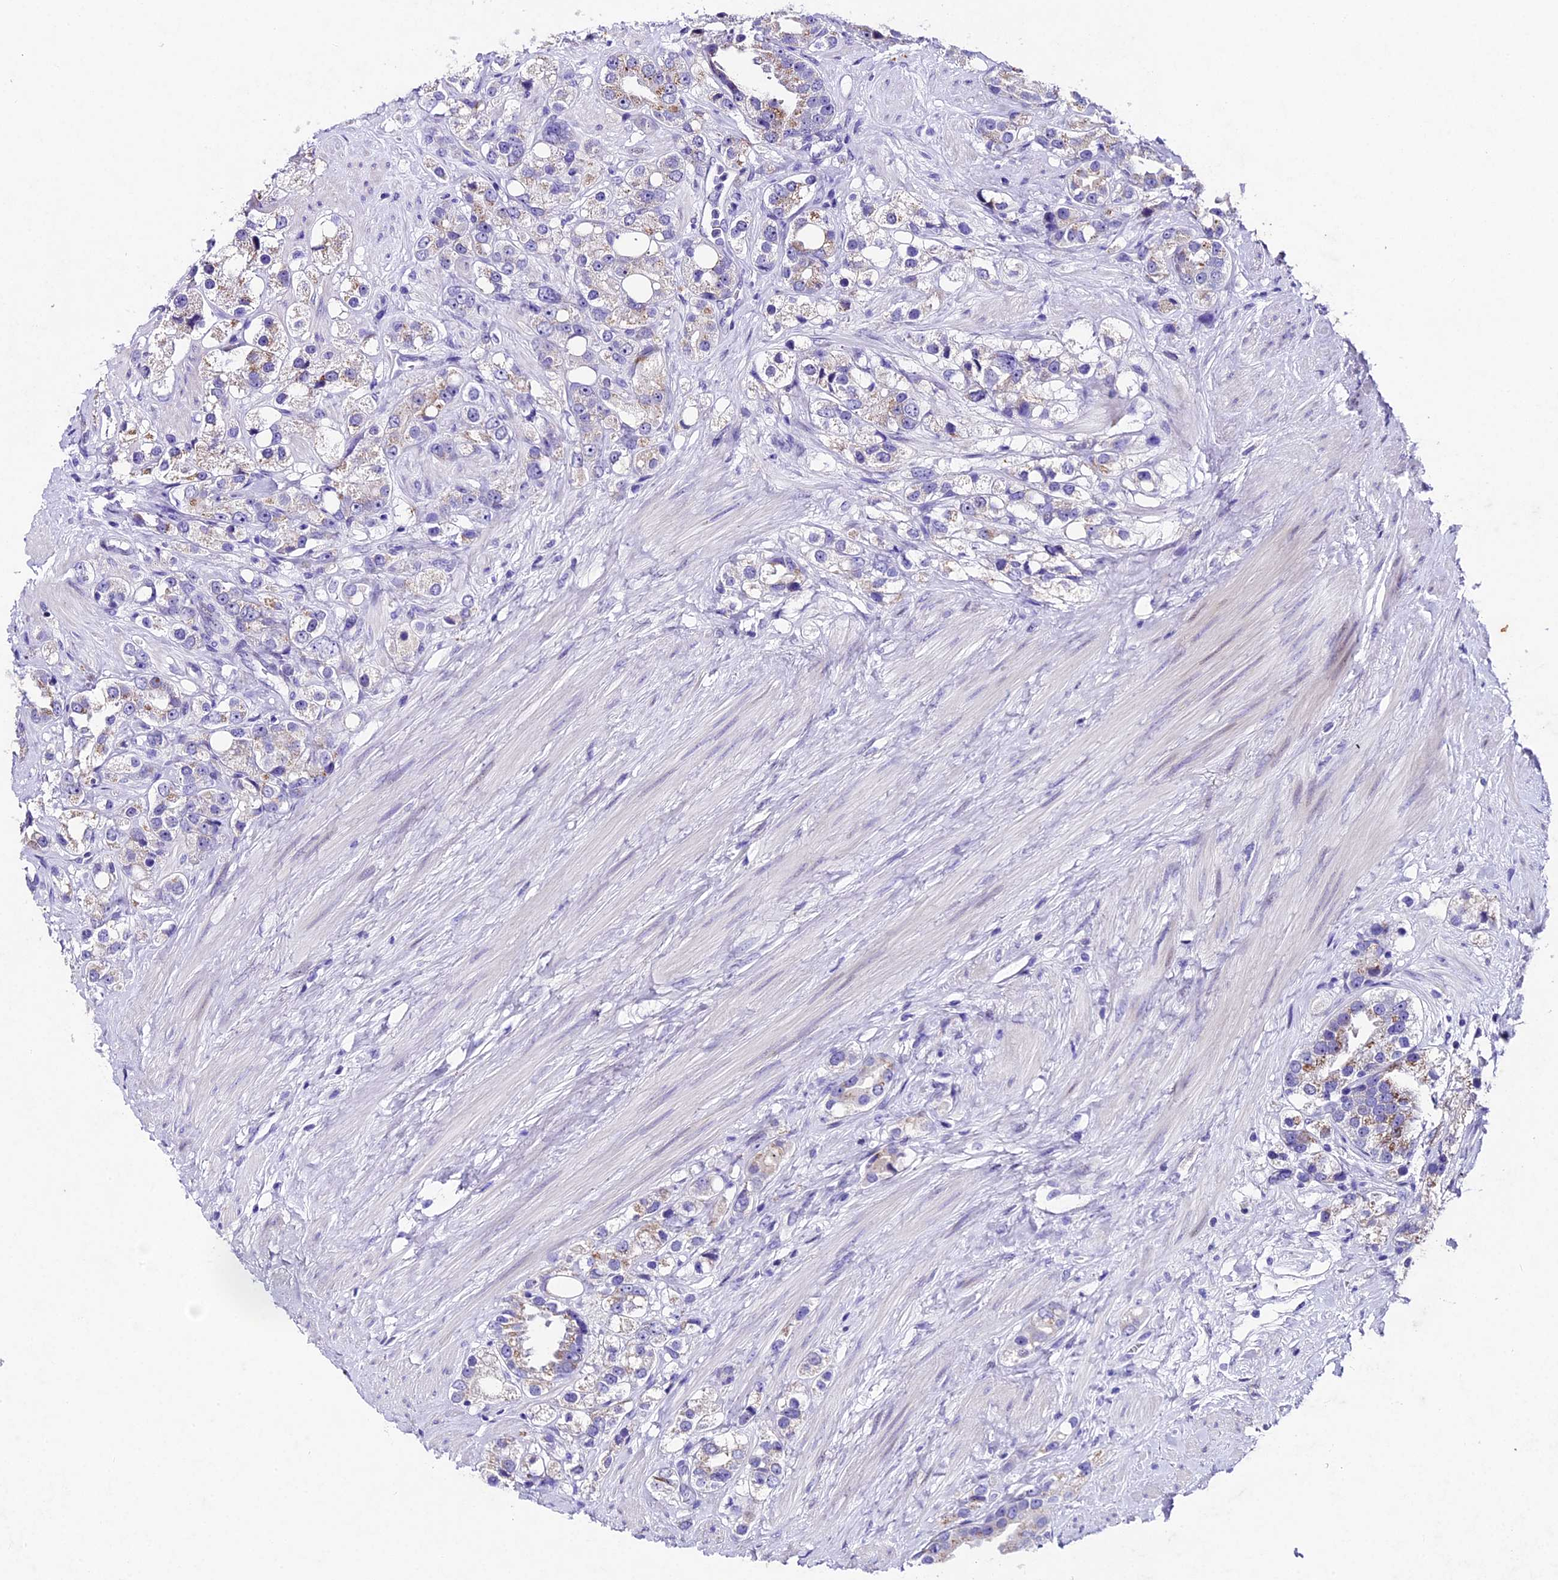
{"staining": {"intensity": "negative", "quantity": "none", "location": "none"}, "tissue": "prostate cancer", "cell_type": "Tumor cells", "image_type": "cancer", "snomed": [{"axis": "morphology", "description": "Adenocarcinoma, NOS"}, {"axis": "topography", "description": "Prostate"}], "caption": "The photomicrograph reveals no significant positivity in tumor cells of prostate cancer (adenocarcinoma).", "gene": "IFT140", "patient": {"sex": "male", "age": 79}}